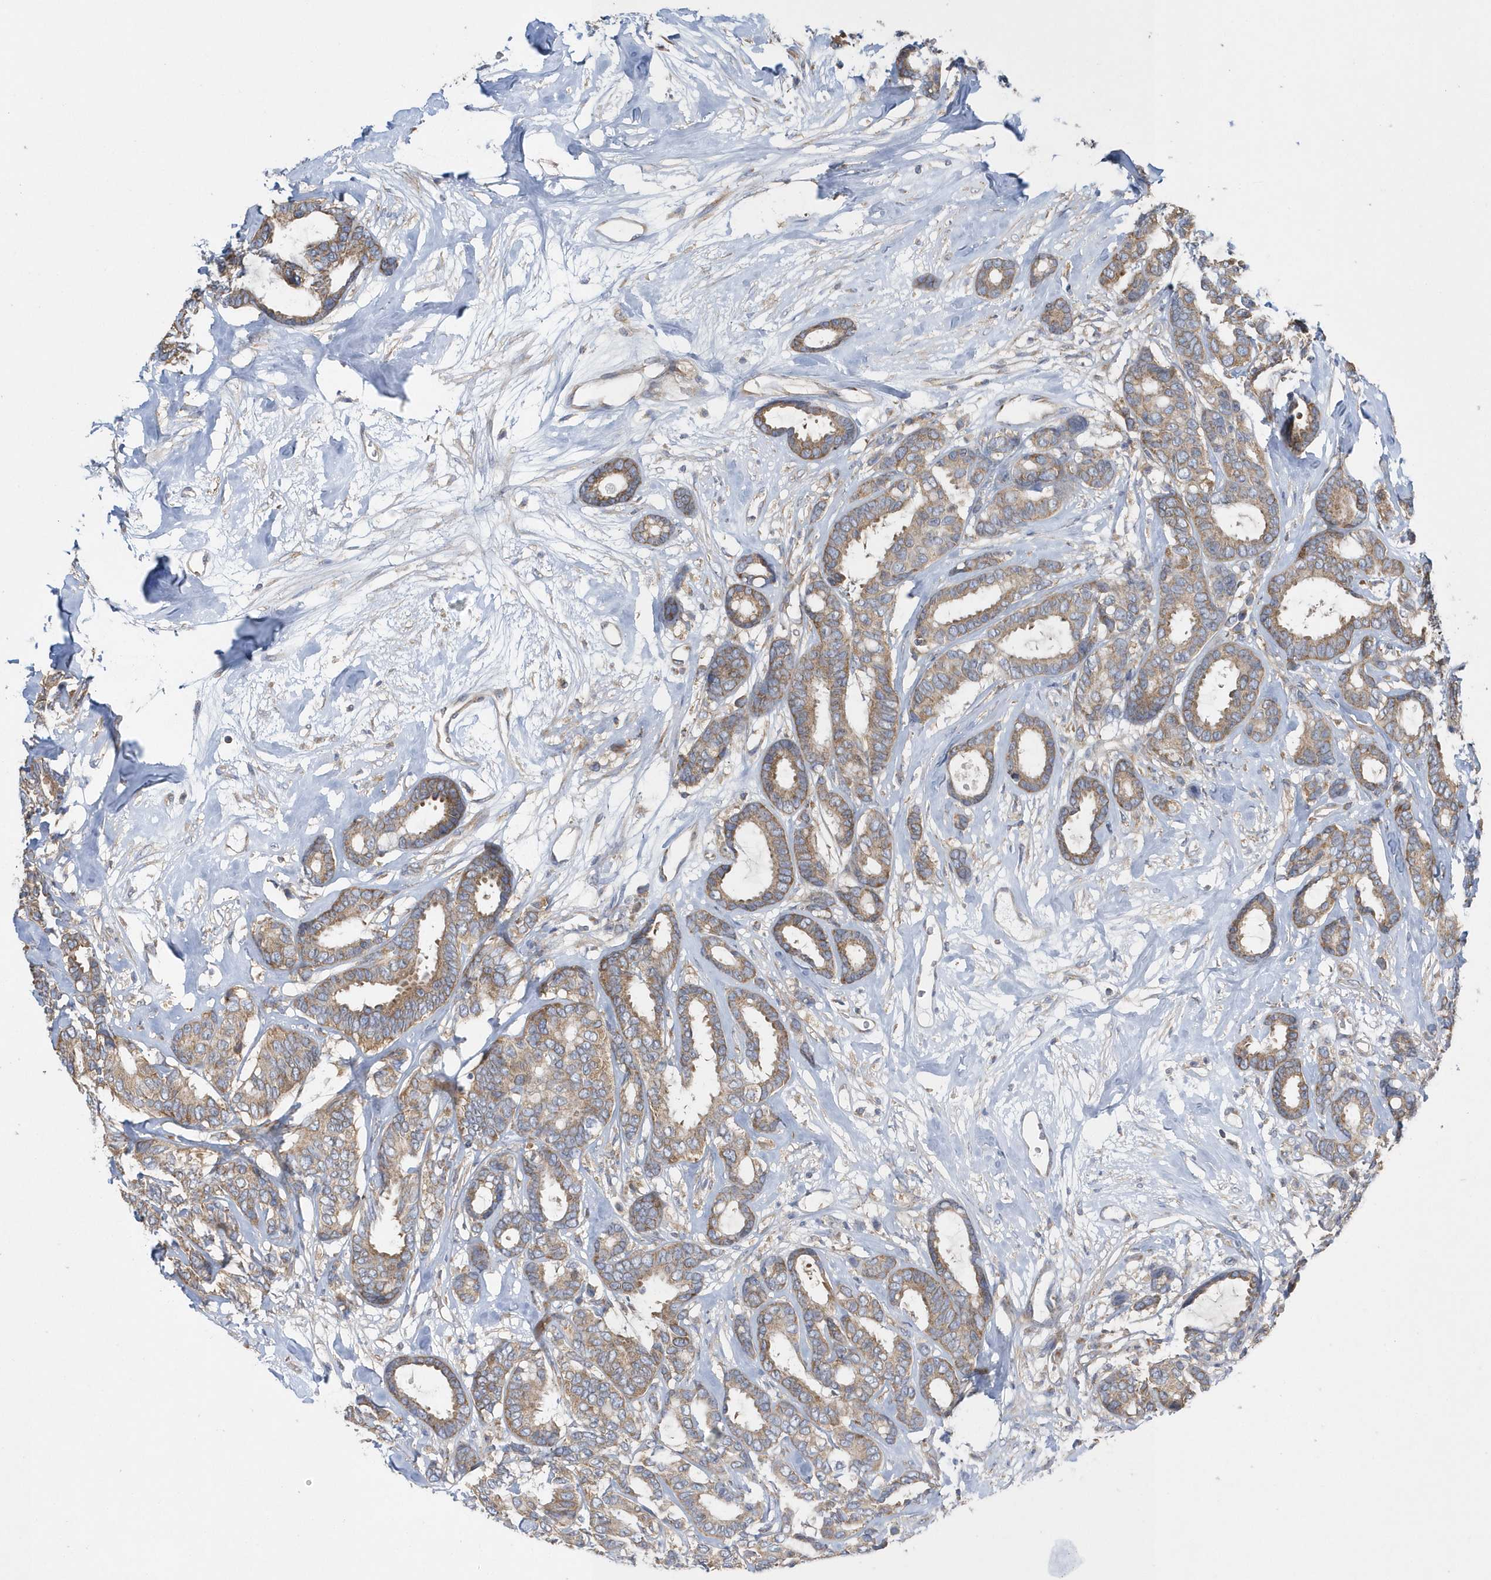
{"staining": {"intensity": "moderate", "quantity": ">75%", "location": "cytoplasmic/membranous"}, "tissue": "breast cancer", "cell_type": "Tumor cells", "image_type": "cancer", "snomed": [{"axis": "morphology", "description": "Duct carcinoma"}, {"axis": "topography", "description": "Breast"}], "caption": "Breast cancer (intraductal carcinoma) stained with a protein marker exhibits moderate staining in tumor cells.", "gene": "SPATA5", "patient": {"sex": "female", "age": 87}}